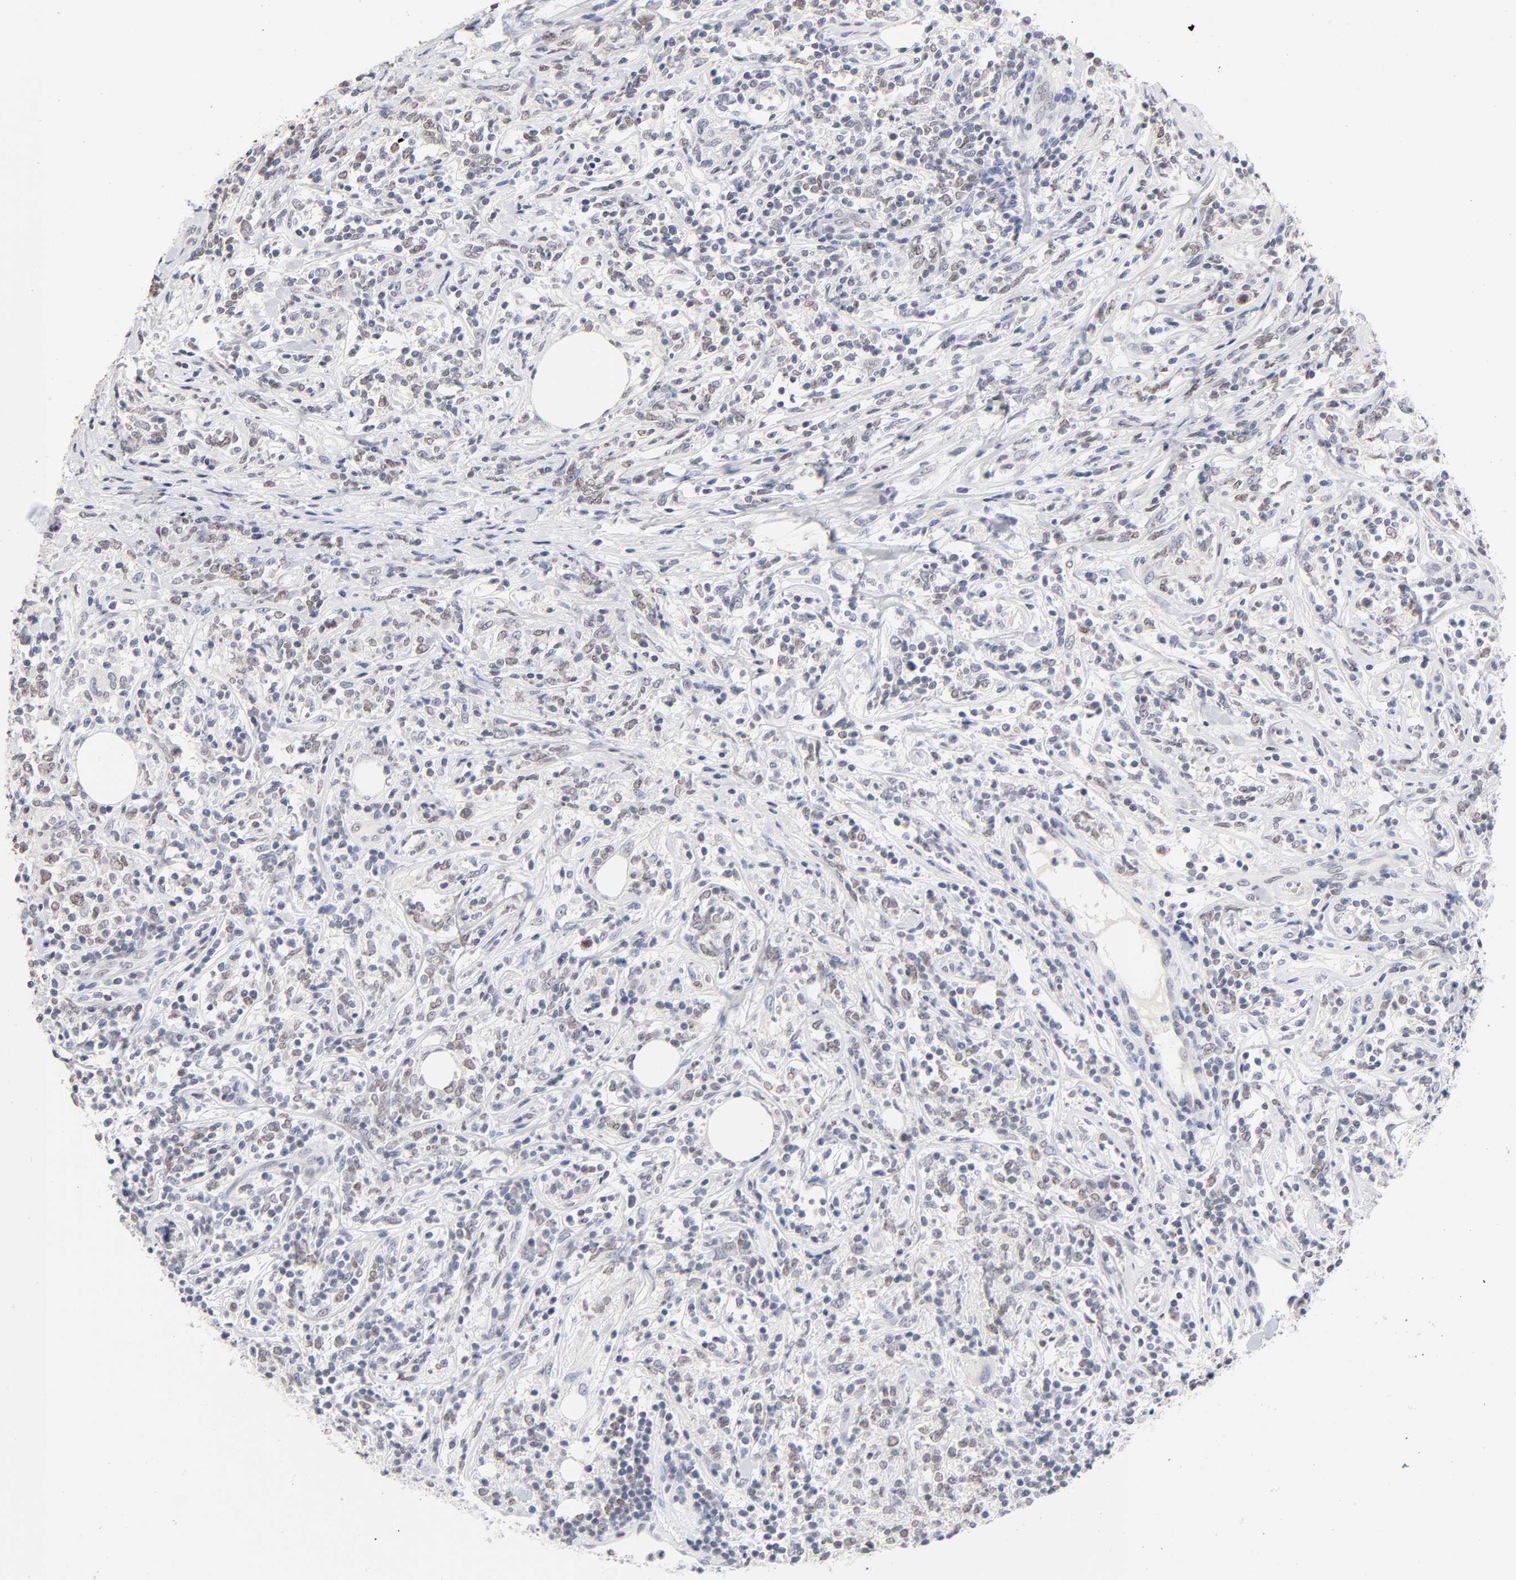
{"staining": {"intensity": "weak", "quantity": "25%-75%", "location": "nuclear"}, "tissue": "lymphoma", "cell_type": "Tumor cells", "image_type": "cancer", "snomed": [{"axis": "morphology", "description": "Malignant lymphoma, non-Hodgkin's type, High grade"}, {"axis": "topography", "description": "Lymph node"}], "caption": "Immunohistochemistry (IHC) histopathology image of human malignant lymphoma, non-Hodgkin's type (high-grade) stained for a protein (brown), which exhibits low levels of weak nuclear expression in about 25%-75% of tumor cells.", "gene": "ORC2", "patient": {"sex": "female", "age": 84}}